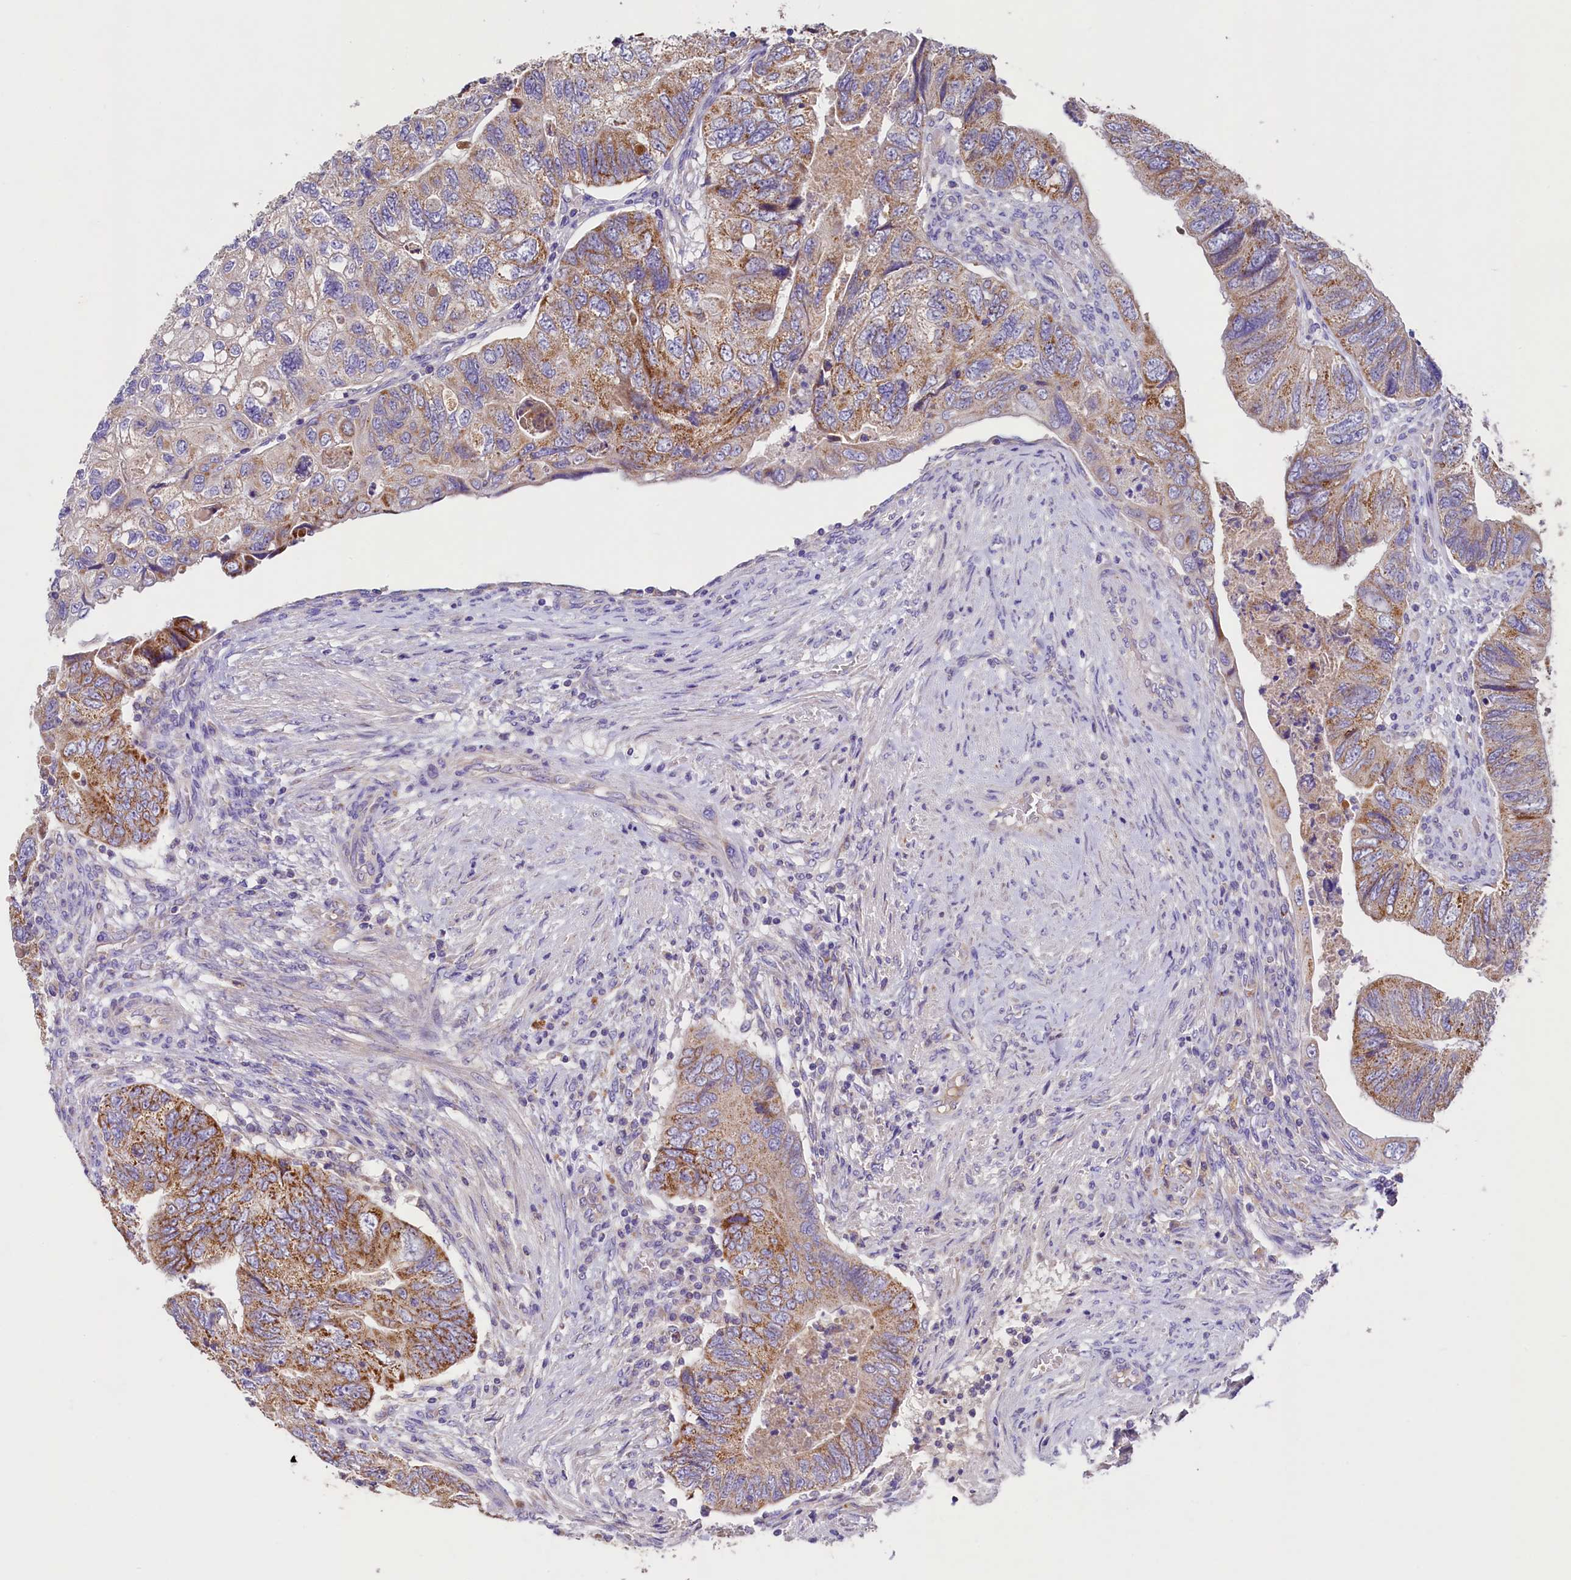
{"staining": {"intensity": "moderate", "quantity": ">75%", "location": "cytoplasmic/membranous"}, "tissue": "colorectal cancer", "cell_type": "Tumor cells", "image_type": "cancer", "snomed": [{"axis": "morphology", "description": "Adenocarcinoma, NOS"}, {"axis": "topography", "description": "Rectum"}], "caption": "Protein staining by immunohistochemistry (IHC) displays moderate cytoplasmic/membranous staining in about >75% of tumor cells in adenocarcinoma (colorectal).", "gene": "PMPCB", "patient": {"sex": "male", "age": 63}}